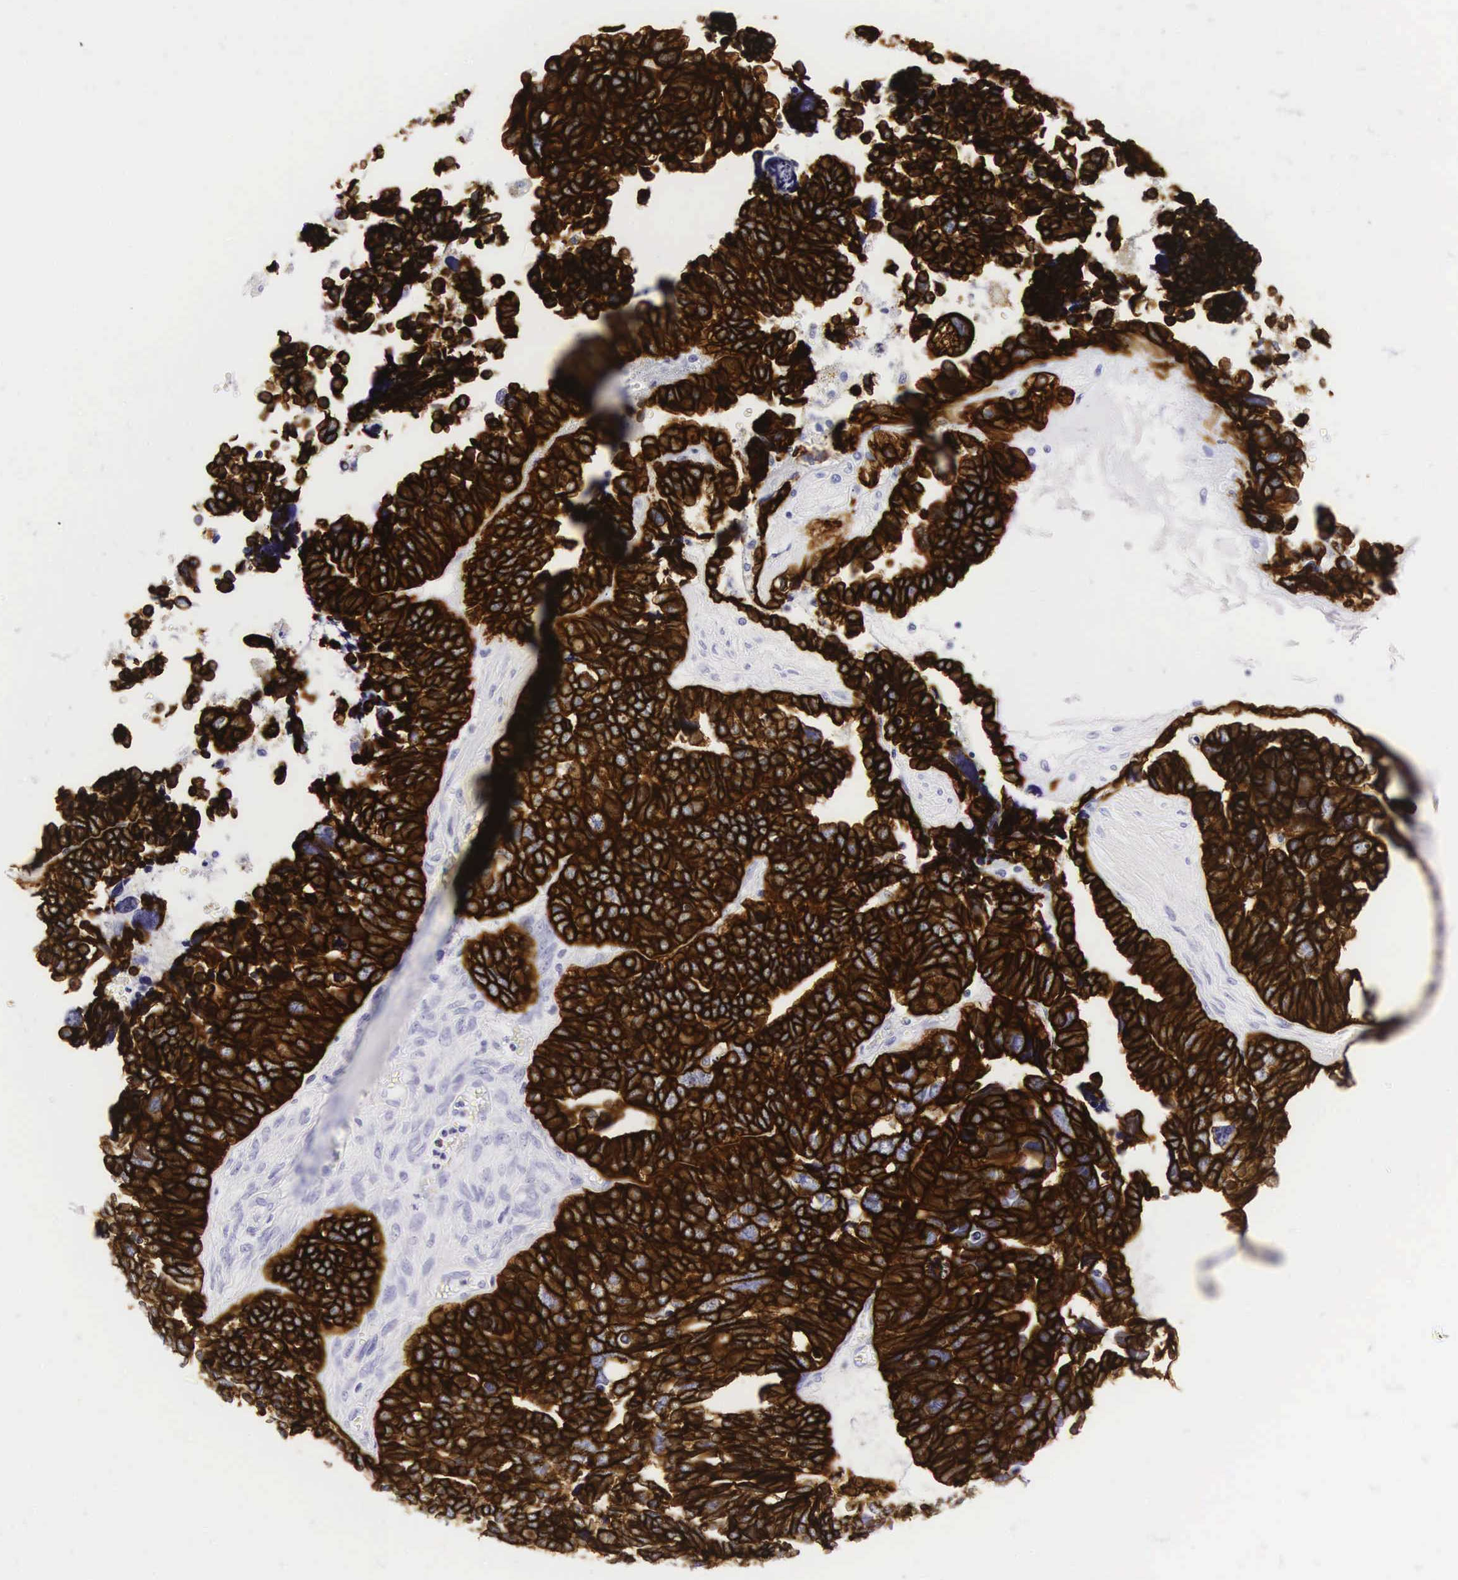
{"staining": {"intensity": "strong", "quantity": ">75%", "location": "cytoplasmic/membranous"}, "tissue": "ovarian cancer", "cell_type": "Tumor cells", "image_type": "cancer", "snomed": [{"axis": "morphology", "description": "Cystadenocarcinoma, serous, NOS"}, {"axis": "topography", "description": "Ovary"}], "caption": "Immunohistochemistry of human serous cystadenocarcinoma (ovarian) shows high levels of strong cytoplasmic/membranous staining in about >75% of tumor cells.", "gene": "KRT18", "patient": {"sex": "female", "age": 77}}